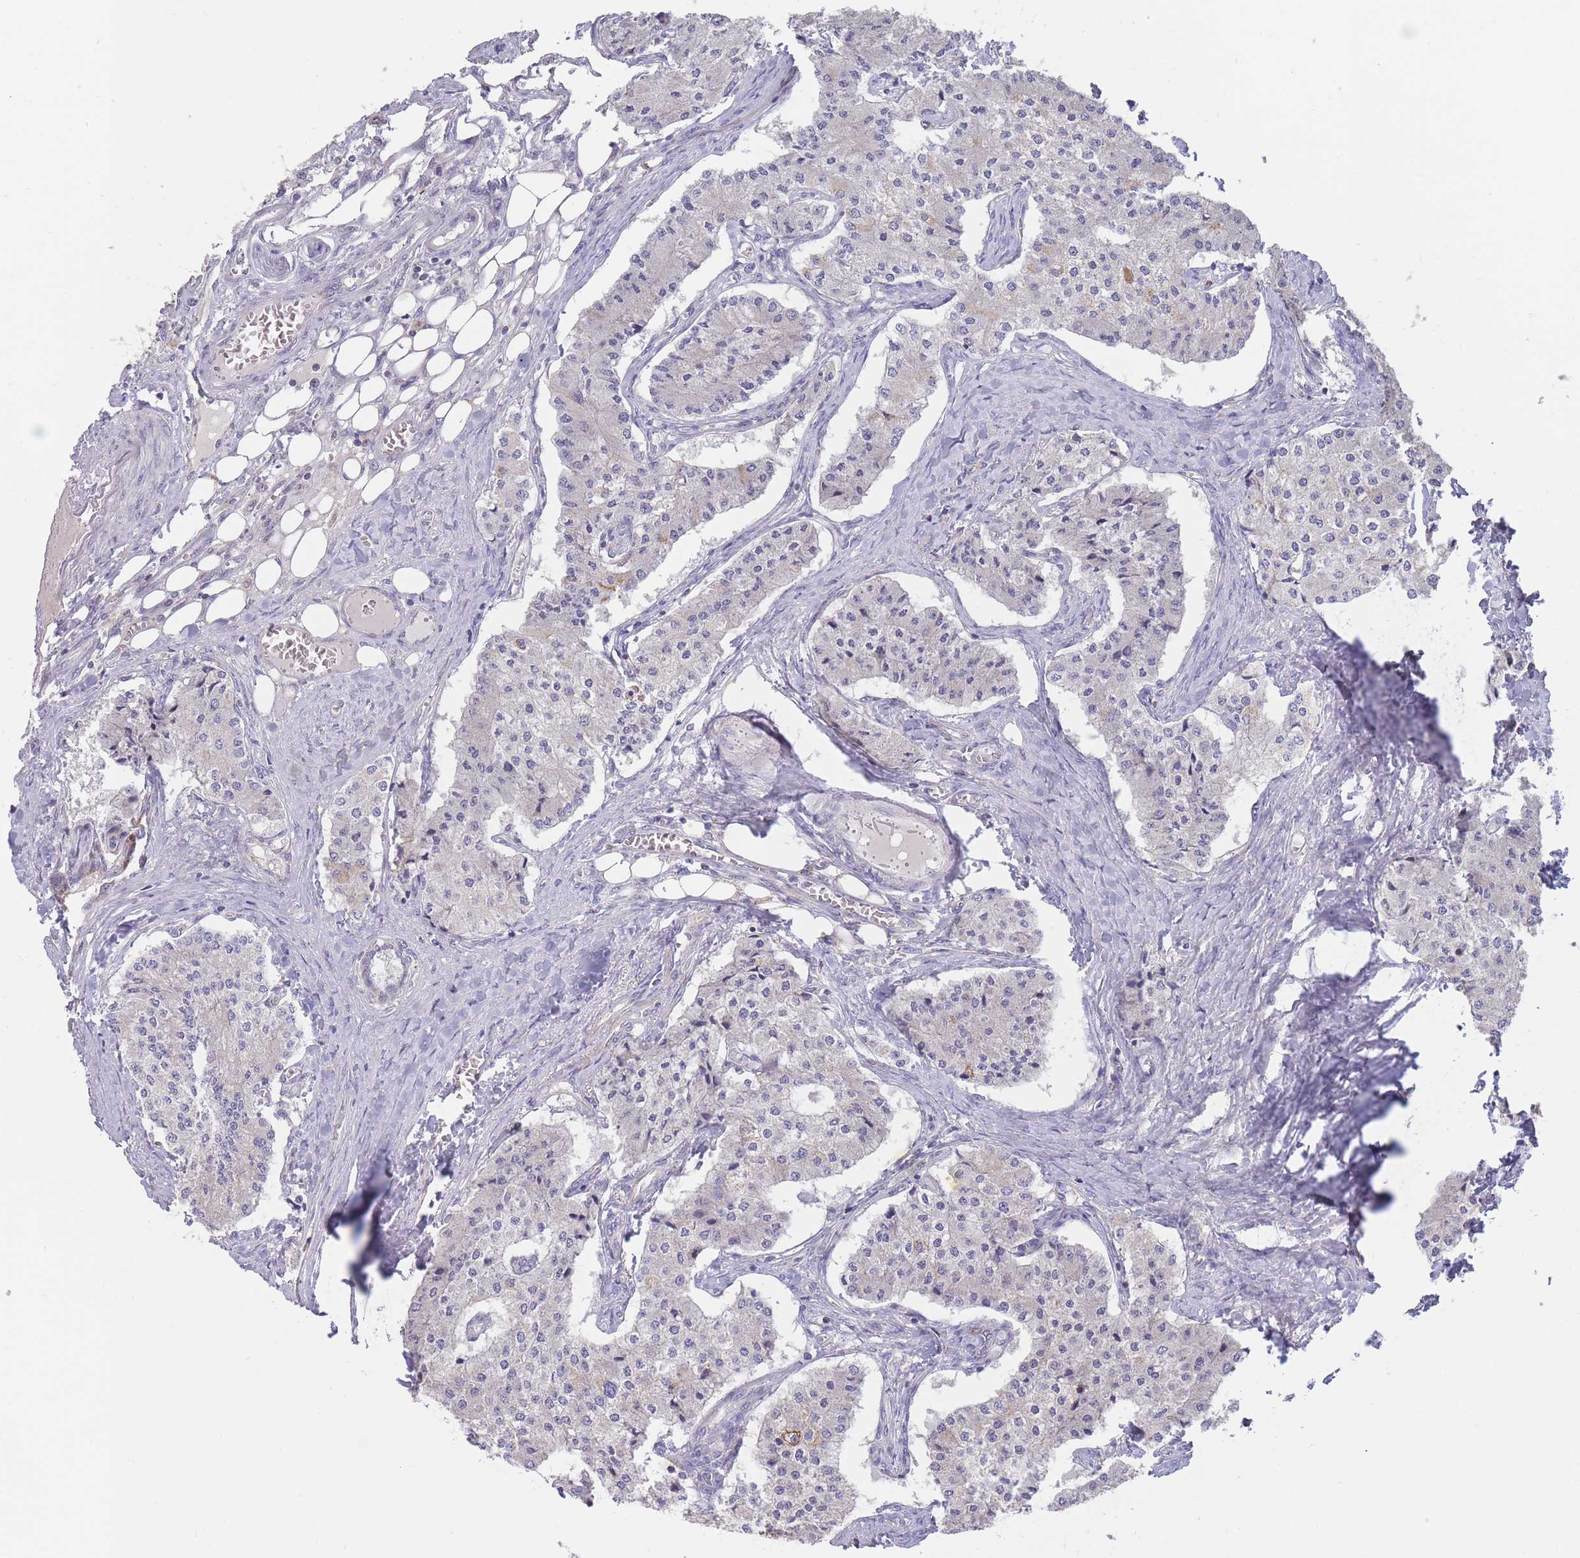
{"staining": {"intensity": "negative", "quantity": "none", "location": "none"}, "tissue": "carcinoid", "cell_type": "Tumor cells", "image_type": "cancer", "snomed": [{"axis": "morphology", "description": "Carcinoid, malignant, NOS"}, {"axis": "topography", "description": "Colon"}], "caption": "Tumor cells are negative for brown protein staining in malignant carcinoid.", "gene": "SLC25A42", "patient": {"sex": "female", "age": 52}}